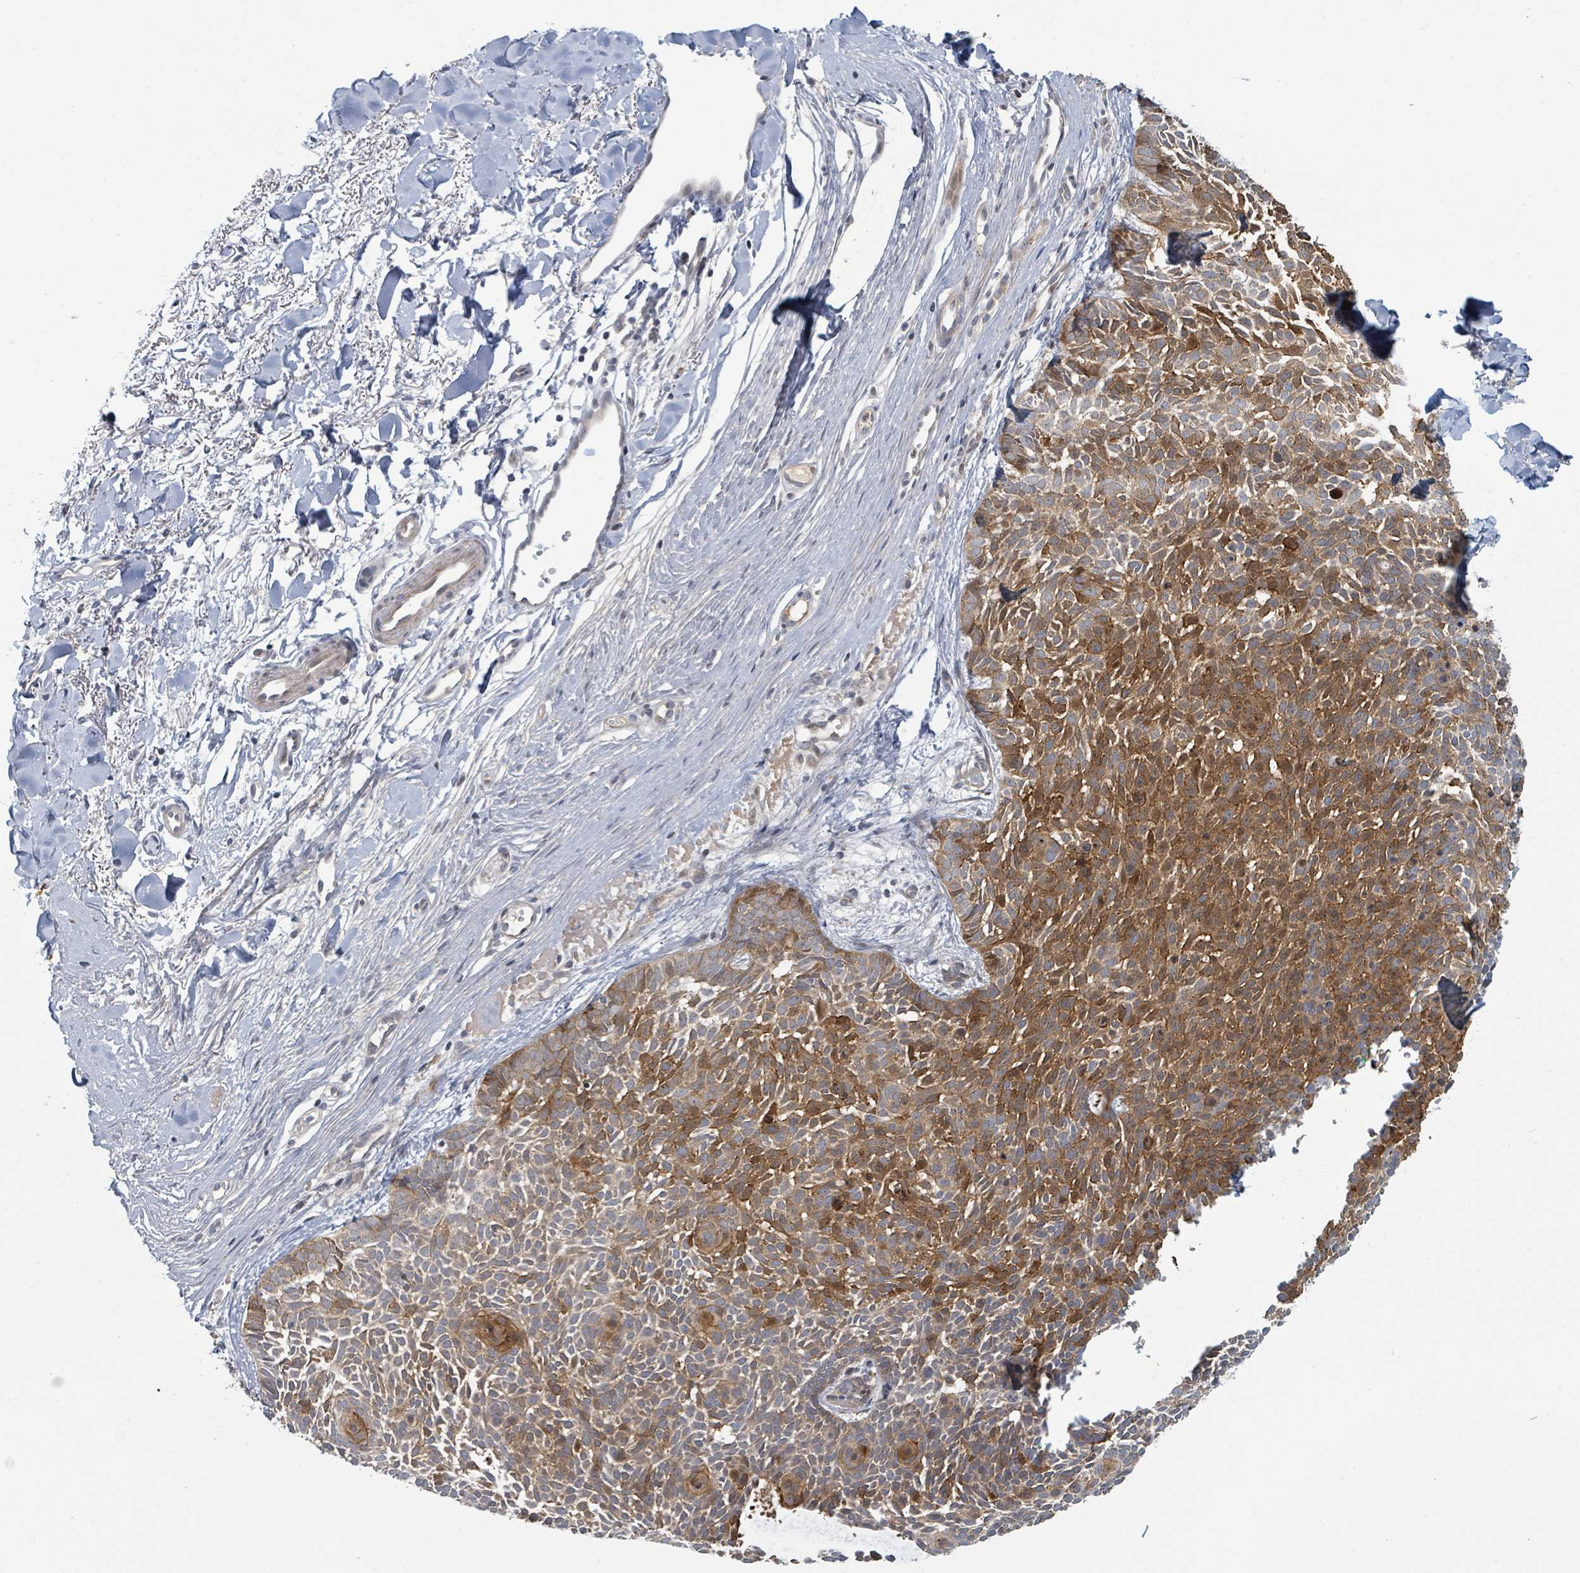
{"staining": {"intensity": "moderate", "quantity": ">75%", "location": "cytoplasmic/membranous"}, "tissue": "skin cancer", "cell_type": "Tumor cells", "image_type": "cancer", "snomed": [{"axis": "morphology", "description": "Basal cell carcinoma"}, {"axis": "topography", "description": "Skin"}], "caption": "Immunohistochemistry (IHC) staining of skin cancer, which reveals medium levels of moderate cytoplasmic/membranous positivity in about >75% of tumor cells indicating moderate cytoplasmic/membranous protein positivity. The staining was performed using DAB (3,3'-diaminobenzidine) (brown) for protein detection and nuclei were counterstained in hematoxylin (blue).", "gene": "COL5A3", "patient": {"sex": "male", "age": 61}}